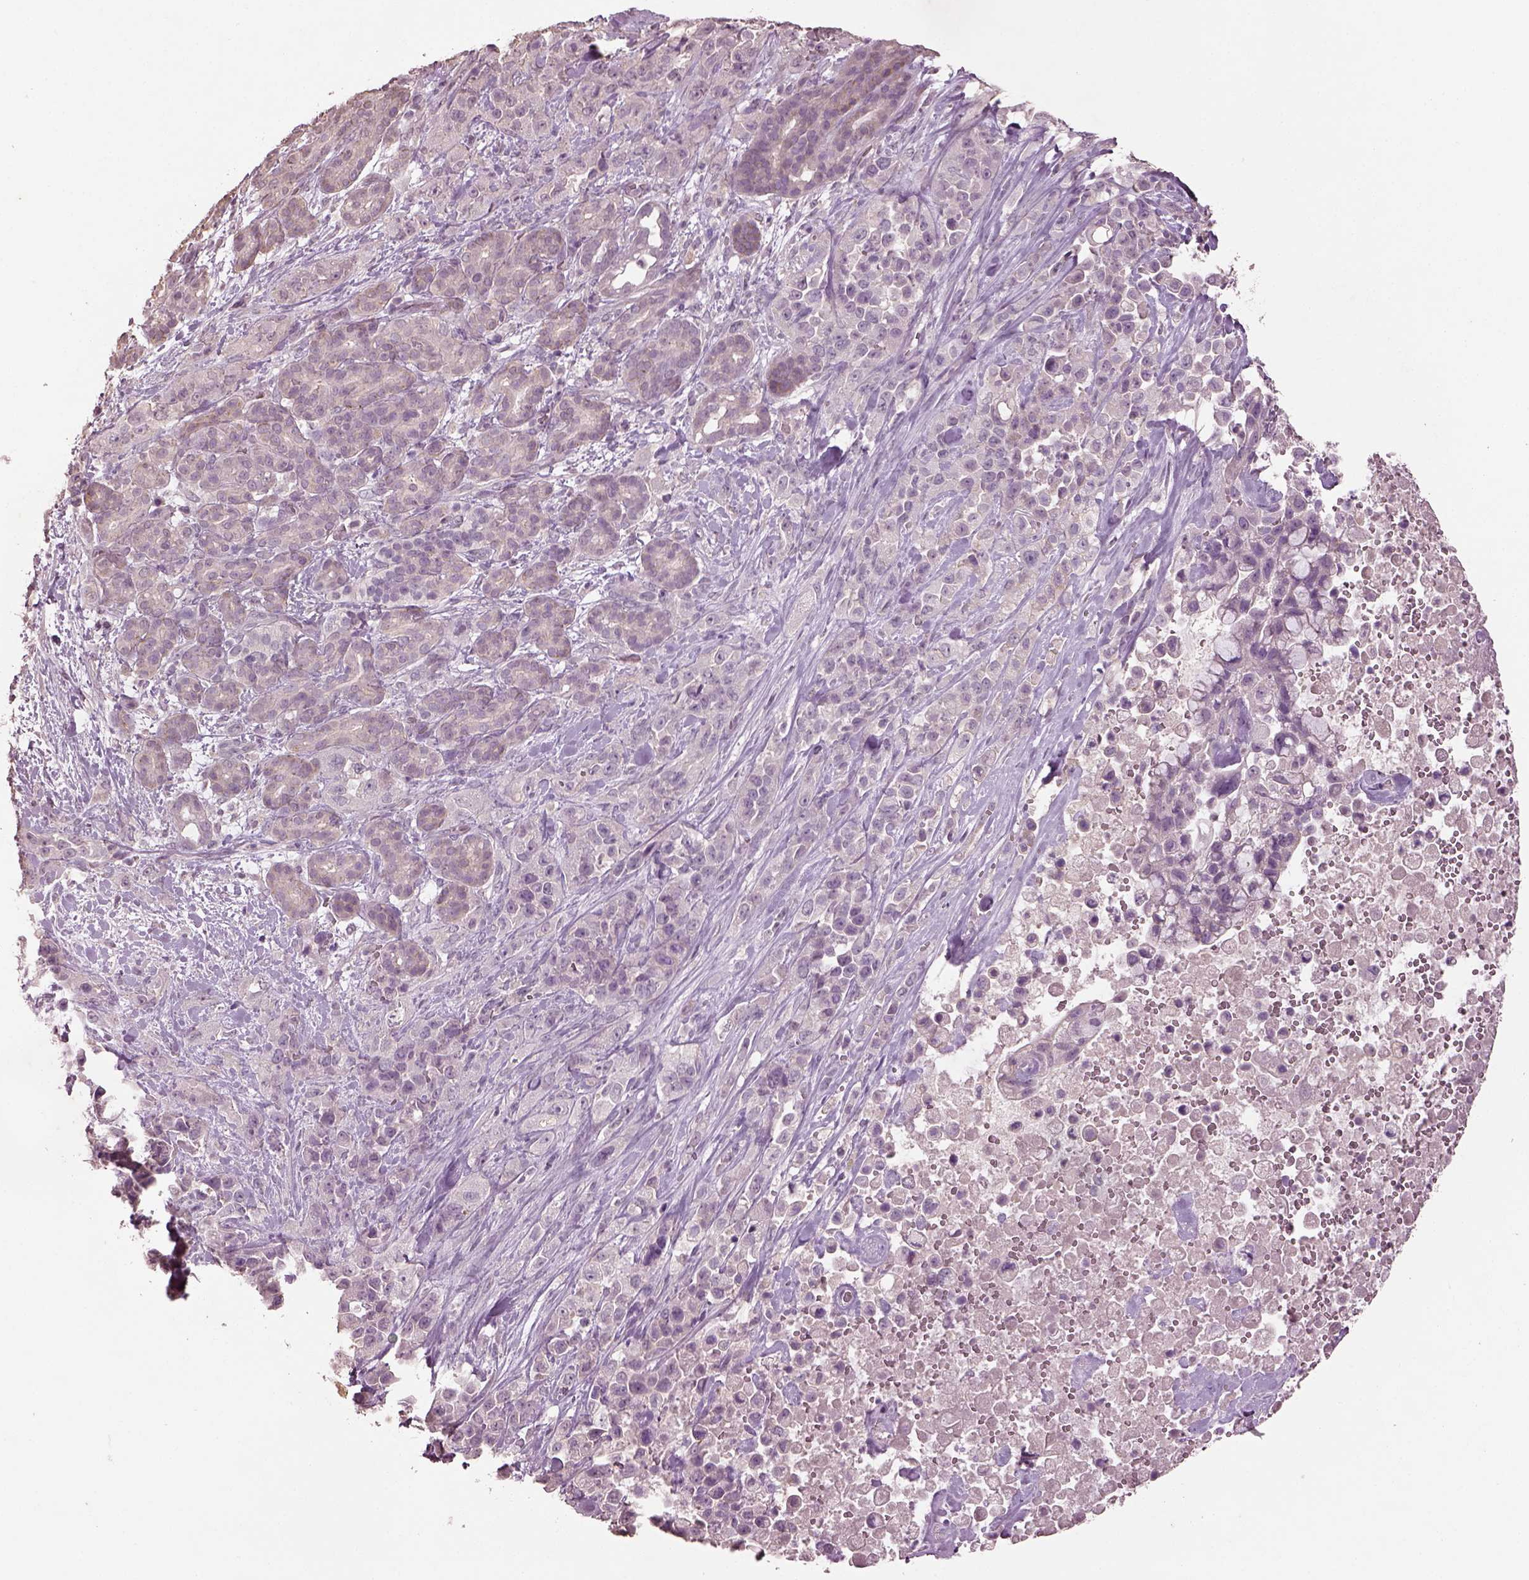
{"staining": {"intensity": "negative", "quantity": "none", "location": "none"}, "tissue": "pancreatic cancer", "cell_type": "Tumor cells", "image_type": "cancer", "snomed": [{"axis": "morphology", "description": "Adenocarcinoma, NOS"}, {"axis": "topography", "description": "Pancreas"}], "caption": "Histopathology image shows no significant protein positivity in tumor cells of pancreatic adenocarcinoma. (Immunohistochemistry, brightfield microscopy, high magnification).", "gene": "KCNIP3", "patient": {"sex": "male", "age": 44}}